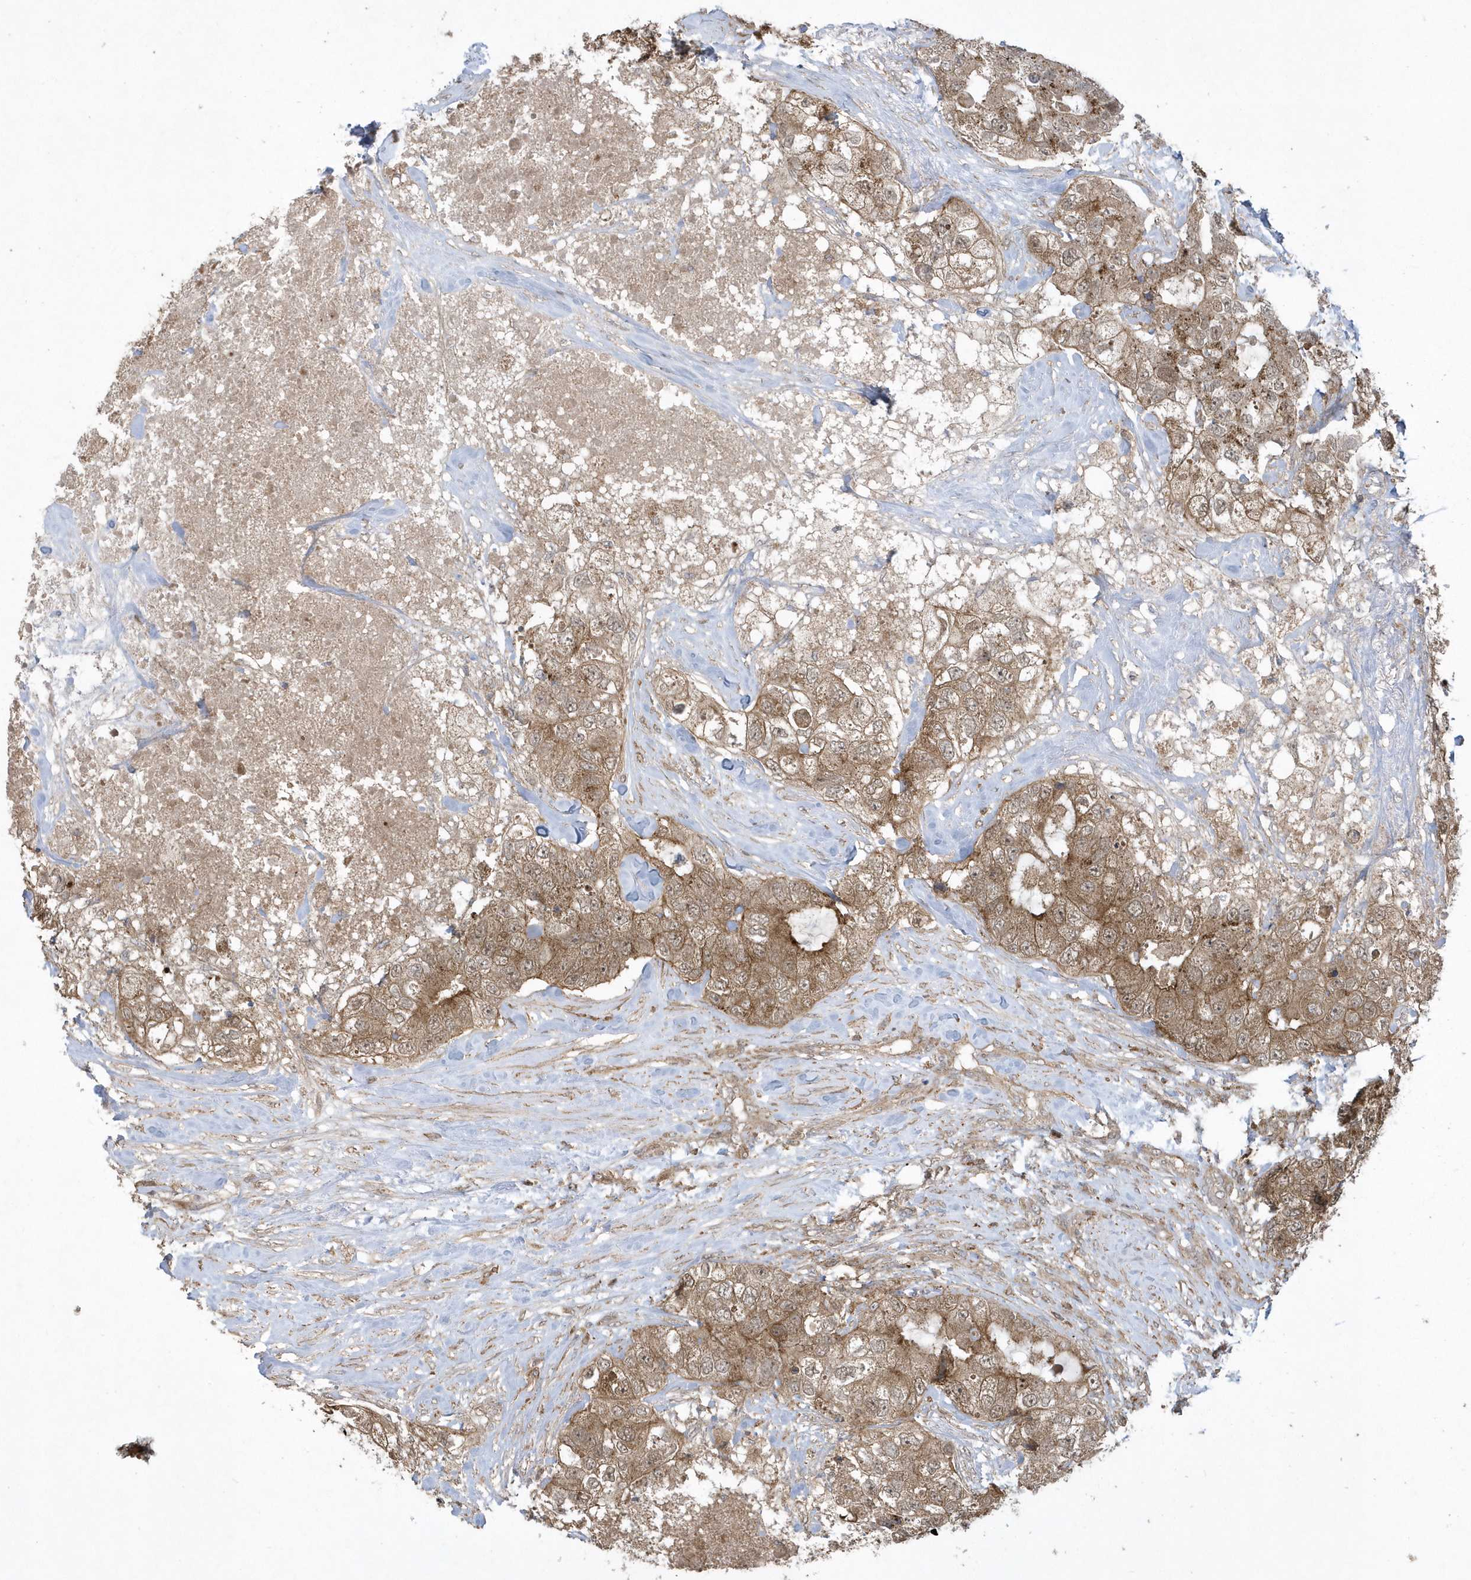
{"staining": {"intensity": "moderate", "quantity": ">75%", "location": "cytoplasmic/membranous"}, "tissue": "breast cancer", "cell_type": "Tumor cells", "image_type": "cancer", "snomed": [{"axis": "morphology", "description": "Duct carcinoma"}, {"axis": "topography", "description": "Breast"}], "caption": "Invasive ductal carcinoma (breast) was stained to show a protein in brown. There is medium levels of moderate cytoplasmic/membranous expression in about >75% of tumor cells.", "gene": "STAMBP", "patient": {"sex": "female", "age": 62}}